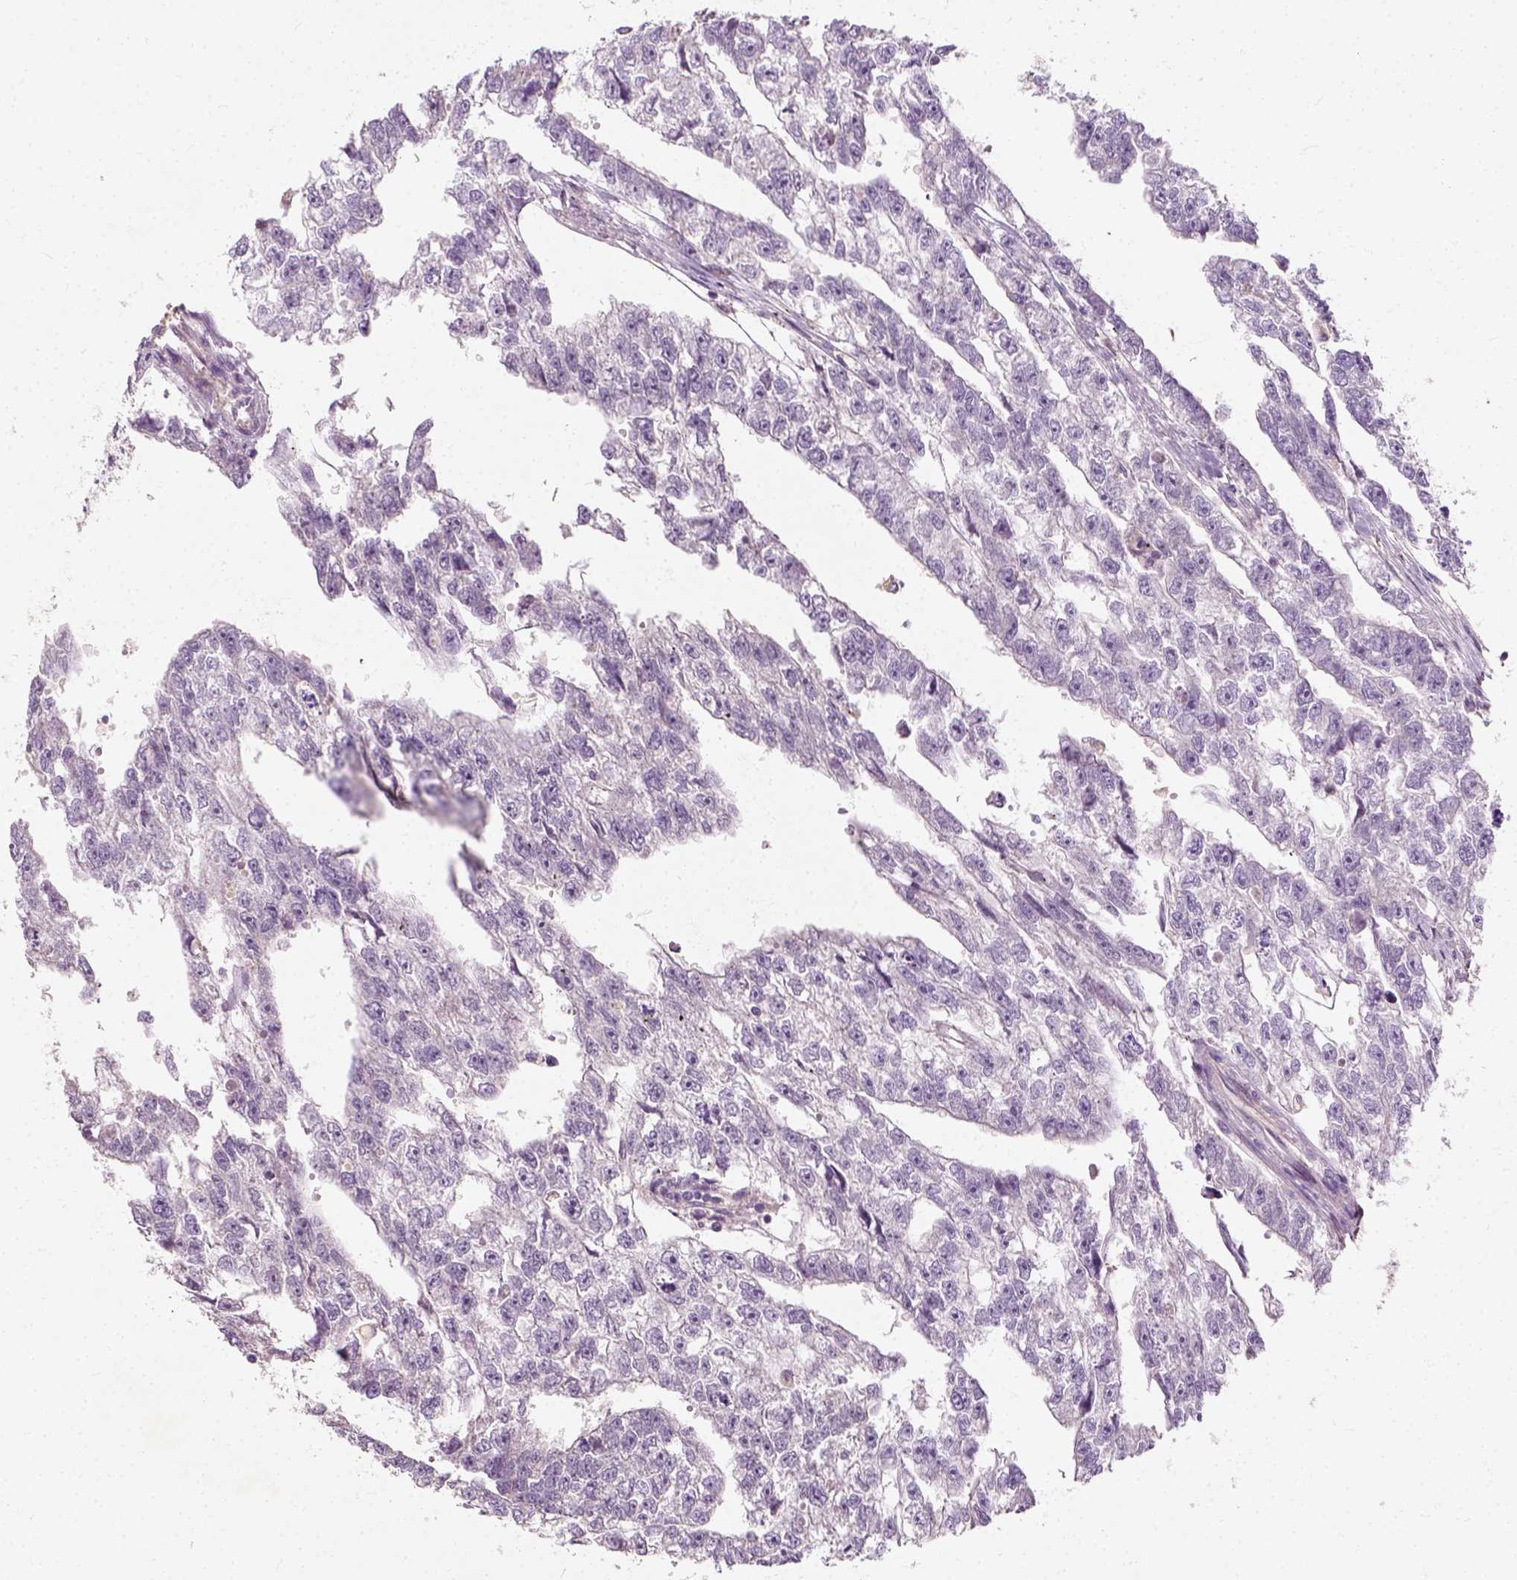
{"staining": {"intensity": "negative", "quantity": "none", "location": "none"}, "tissue": "testis cancer", "cell_type": "Tumor cells", "image_type": "cancer", "snomed": [{"axis": "morphology", "description": "Carcinoma, Embryonal, NOS"}, {"axis": "morphology", "description": "Teratoma, malignant, NOS"}, {"axis": "topography", "description": "Testis"}], "caption": "Image shows no protein positivity in tumor cells of testis cancer (malignant teratoma) tissue.", "gene": "DHCR24", "patient": {"sex": "male", "age": 44}}